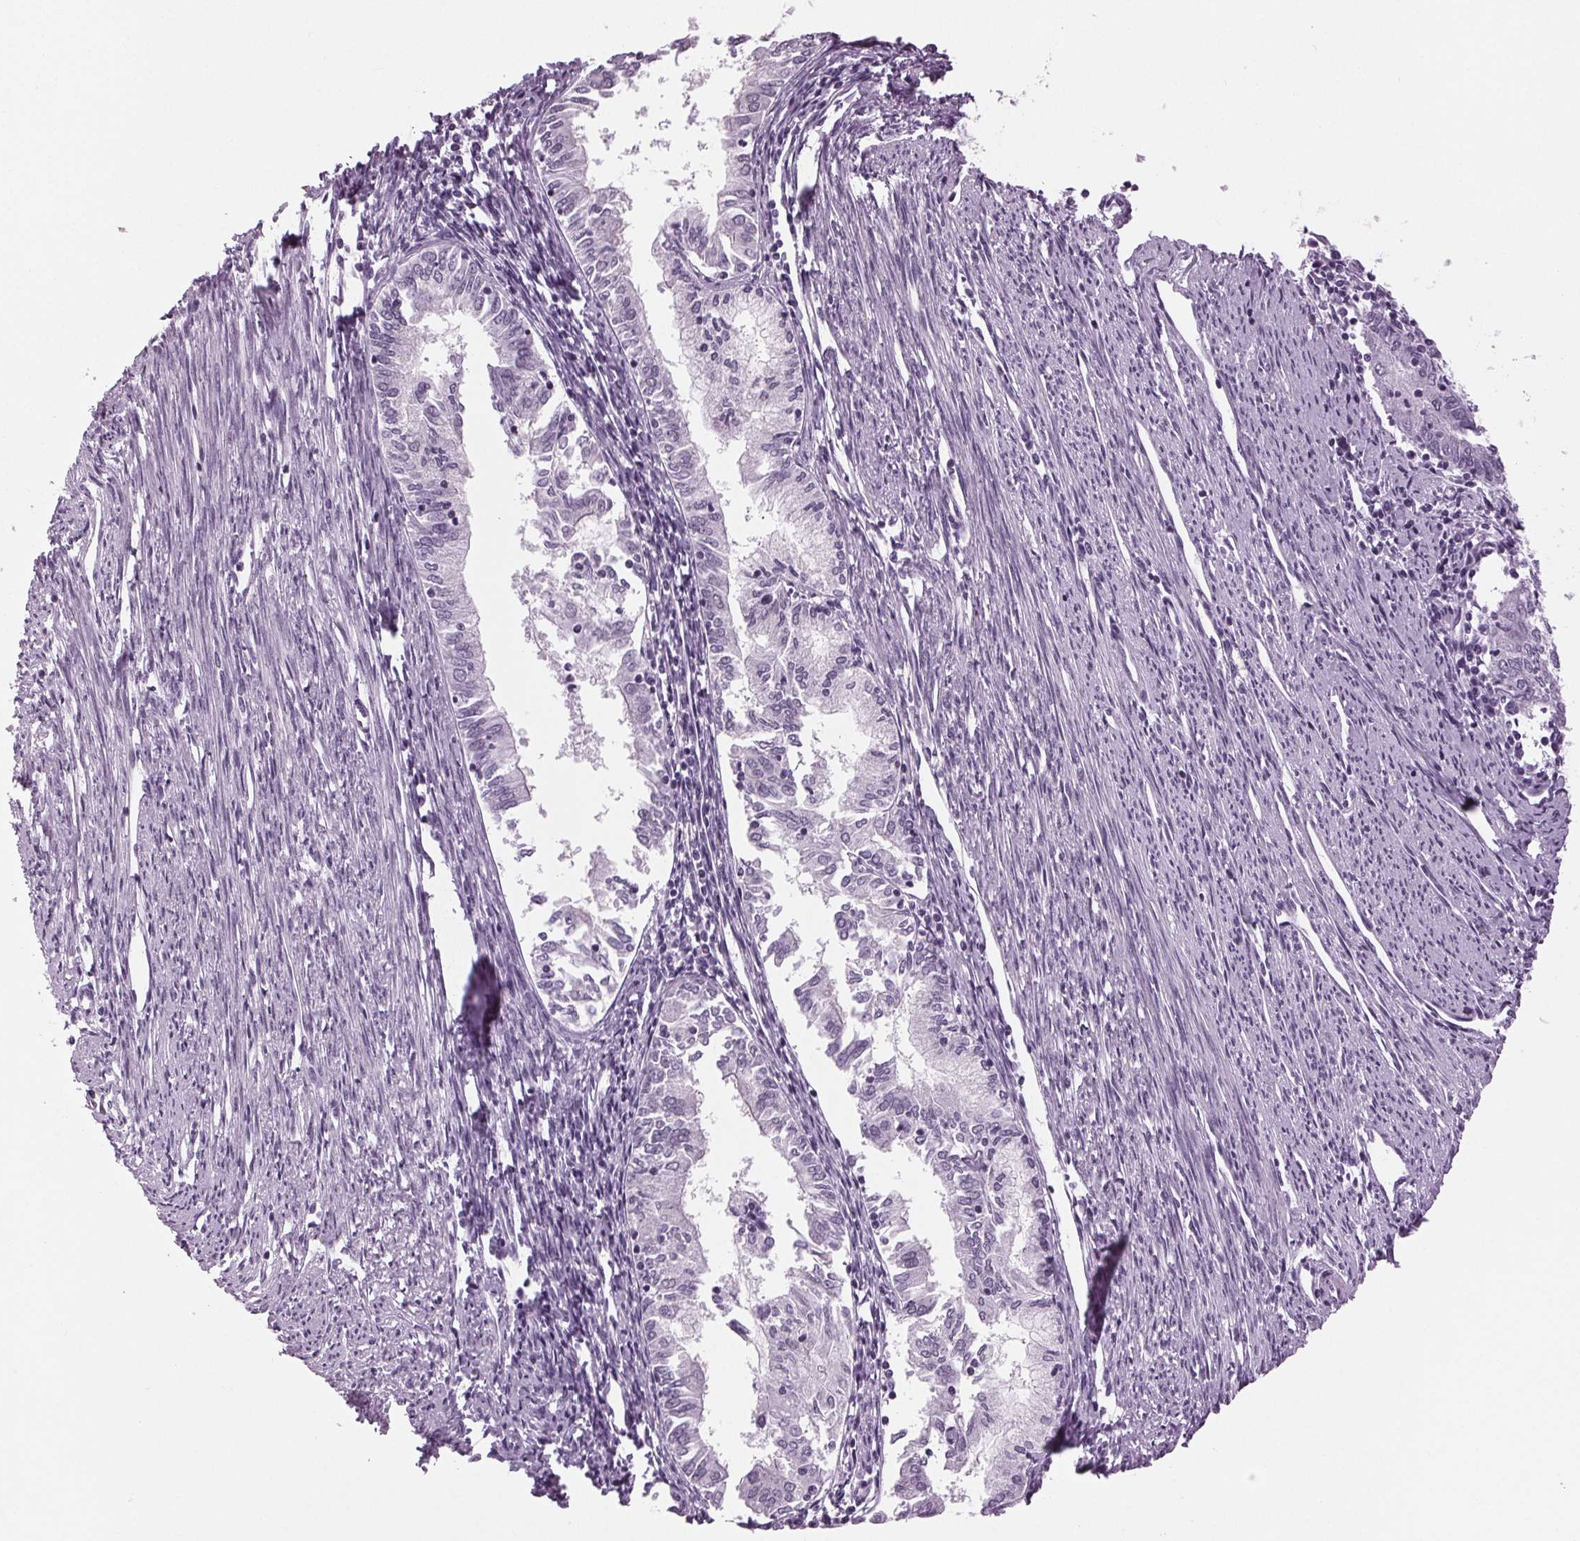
{"staining": {"intensity": "negative", "quantity": "none", "location": "none"}, "tissue": "endometrial cancer", "cell_type": "Tumor cells", "image_type": "cancer", "snomed": [{"axis": "morphology", "description": "Adenocarcinoma, NOS"}, {"axis": "topography", "description": "Endometrium"}], "caption": "High magnification brightfield microscopy of endometrial cancer (adenocarcinoma) stained with DAB (brown) and counterstained with hematoxylin (blue): tumor cells show no significant staining.", "gene": "DNAH12", "patient": {"sex": "female", "age": 79}}